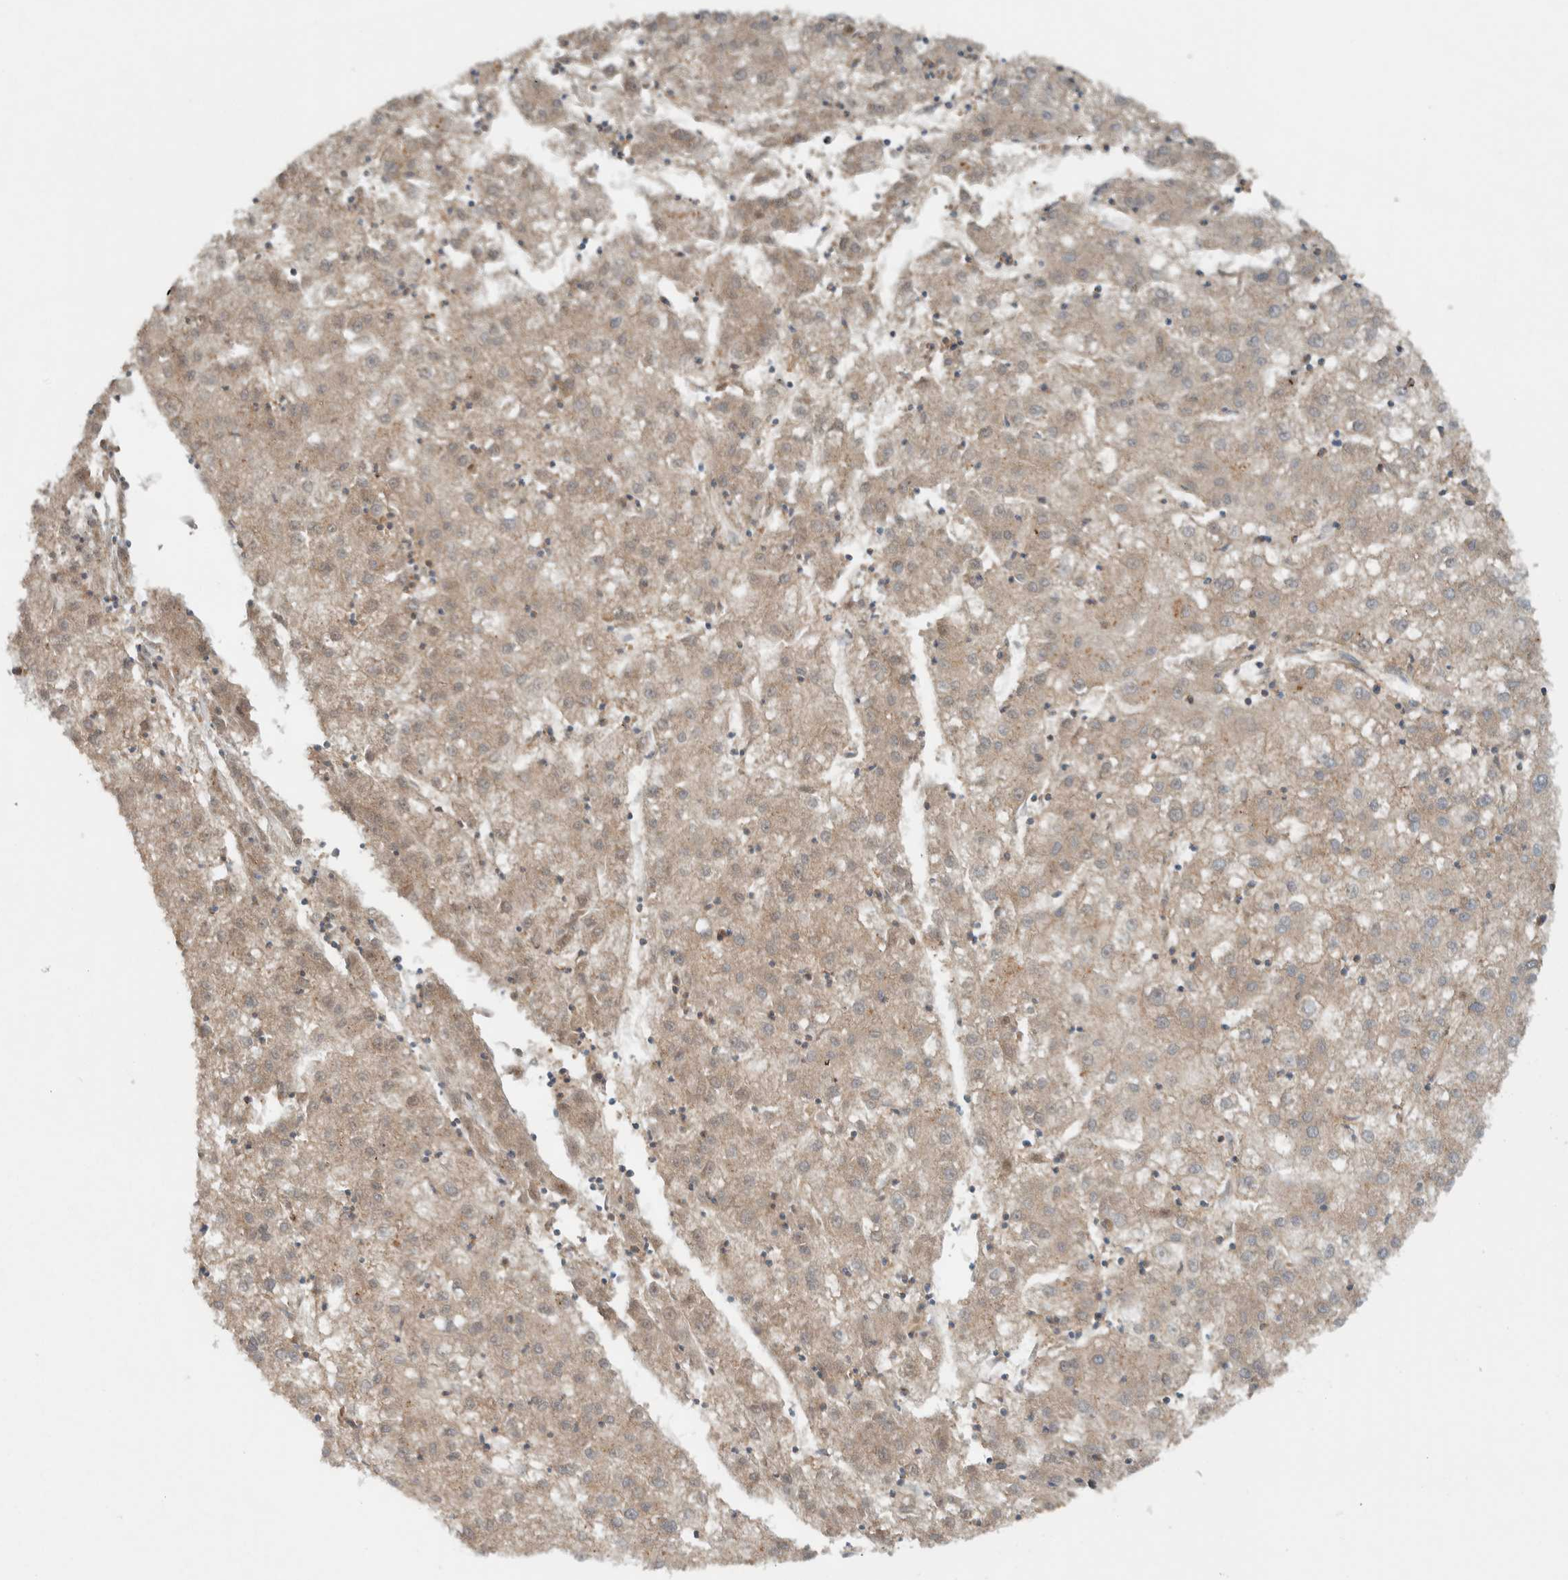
{"staining": {"intensity": "weak", "quantity": "<25%", "location": "cytoplasmic/membranous"}, "tissue": "liver cancer", "cell_type": "Tumor cells", "image_type": "cancer", "snomed": [{"axis": "morphology", "description": "Carcinoma, Hepatocellular, NOS"}, {"axis": "topography", "description": "Liver"}], "caption": "Histopathology image shows no protein positivity in tumor cells of liver cancer tissue. The staining is performed using DAB (3,3'-diaminobenzidine) brown chromogen with nuclei counter-stained in using hematoxylin.", "gene": "KLHL6", "patient": {"sex": "male", "age": 72}}